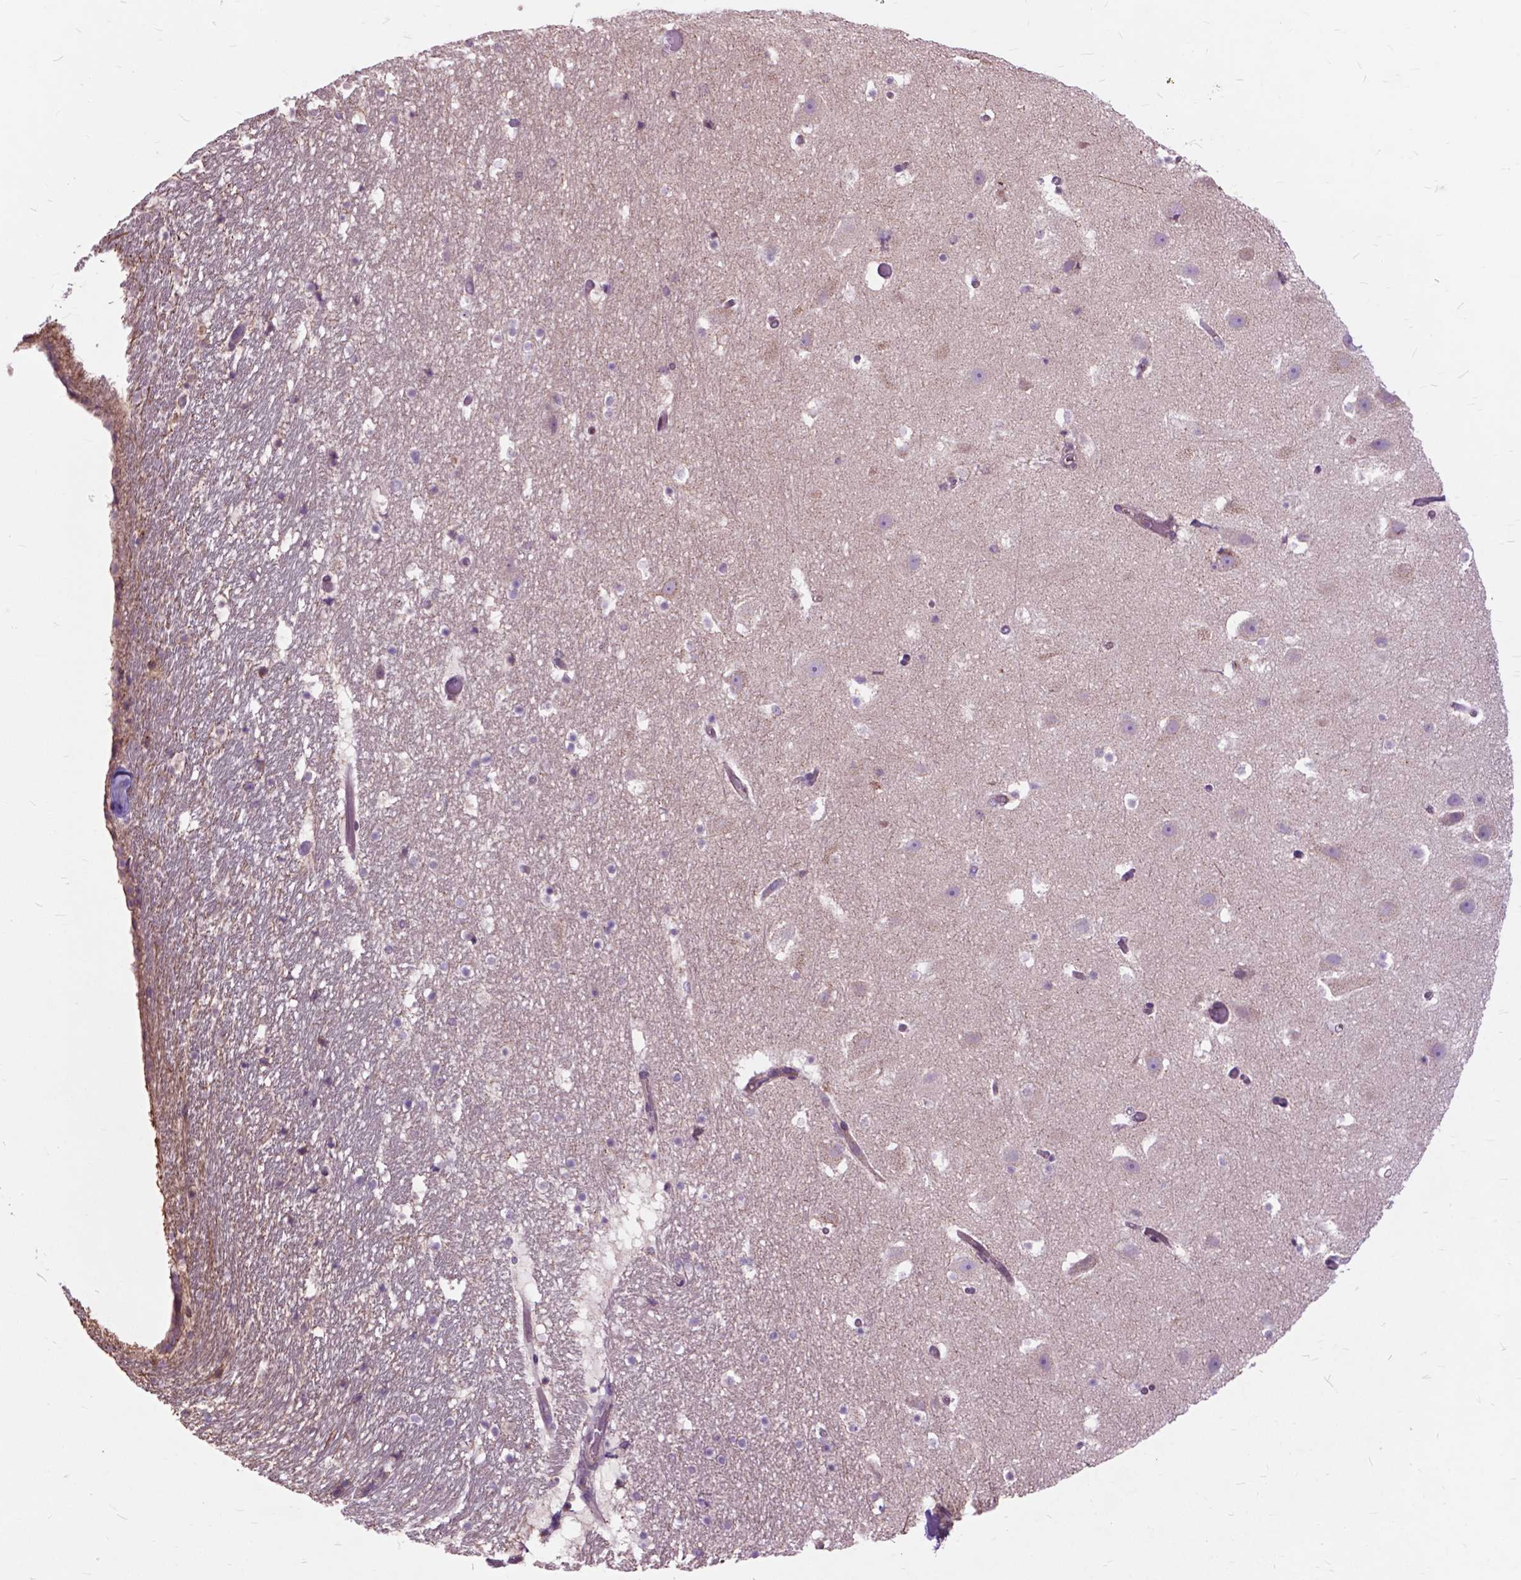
{"staining": {"intensity": "moderate", "quantity": "<25%", "location": "cytoplasmic/membranous"}, "tissue": "hippocampus", "cell_type": "Glial cells", "image_type": "normal", "snomed": [{"axis": "morphology", "description": "Normal tissue, NOS"}, {"axis": "topography", "description": "Hippocampus"}], "caption": "Immunohistochemical staining of unremarkable hippocampus shows <25% levels of moderate cytoplasmic/membranous protein staining in approximately <25% of glial cells. (DAB IHC, brown staining for protein, blue staining for nuclei).", "gene": "ARAF", "patient": {"sex": "male", "age": 26}}